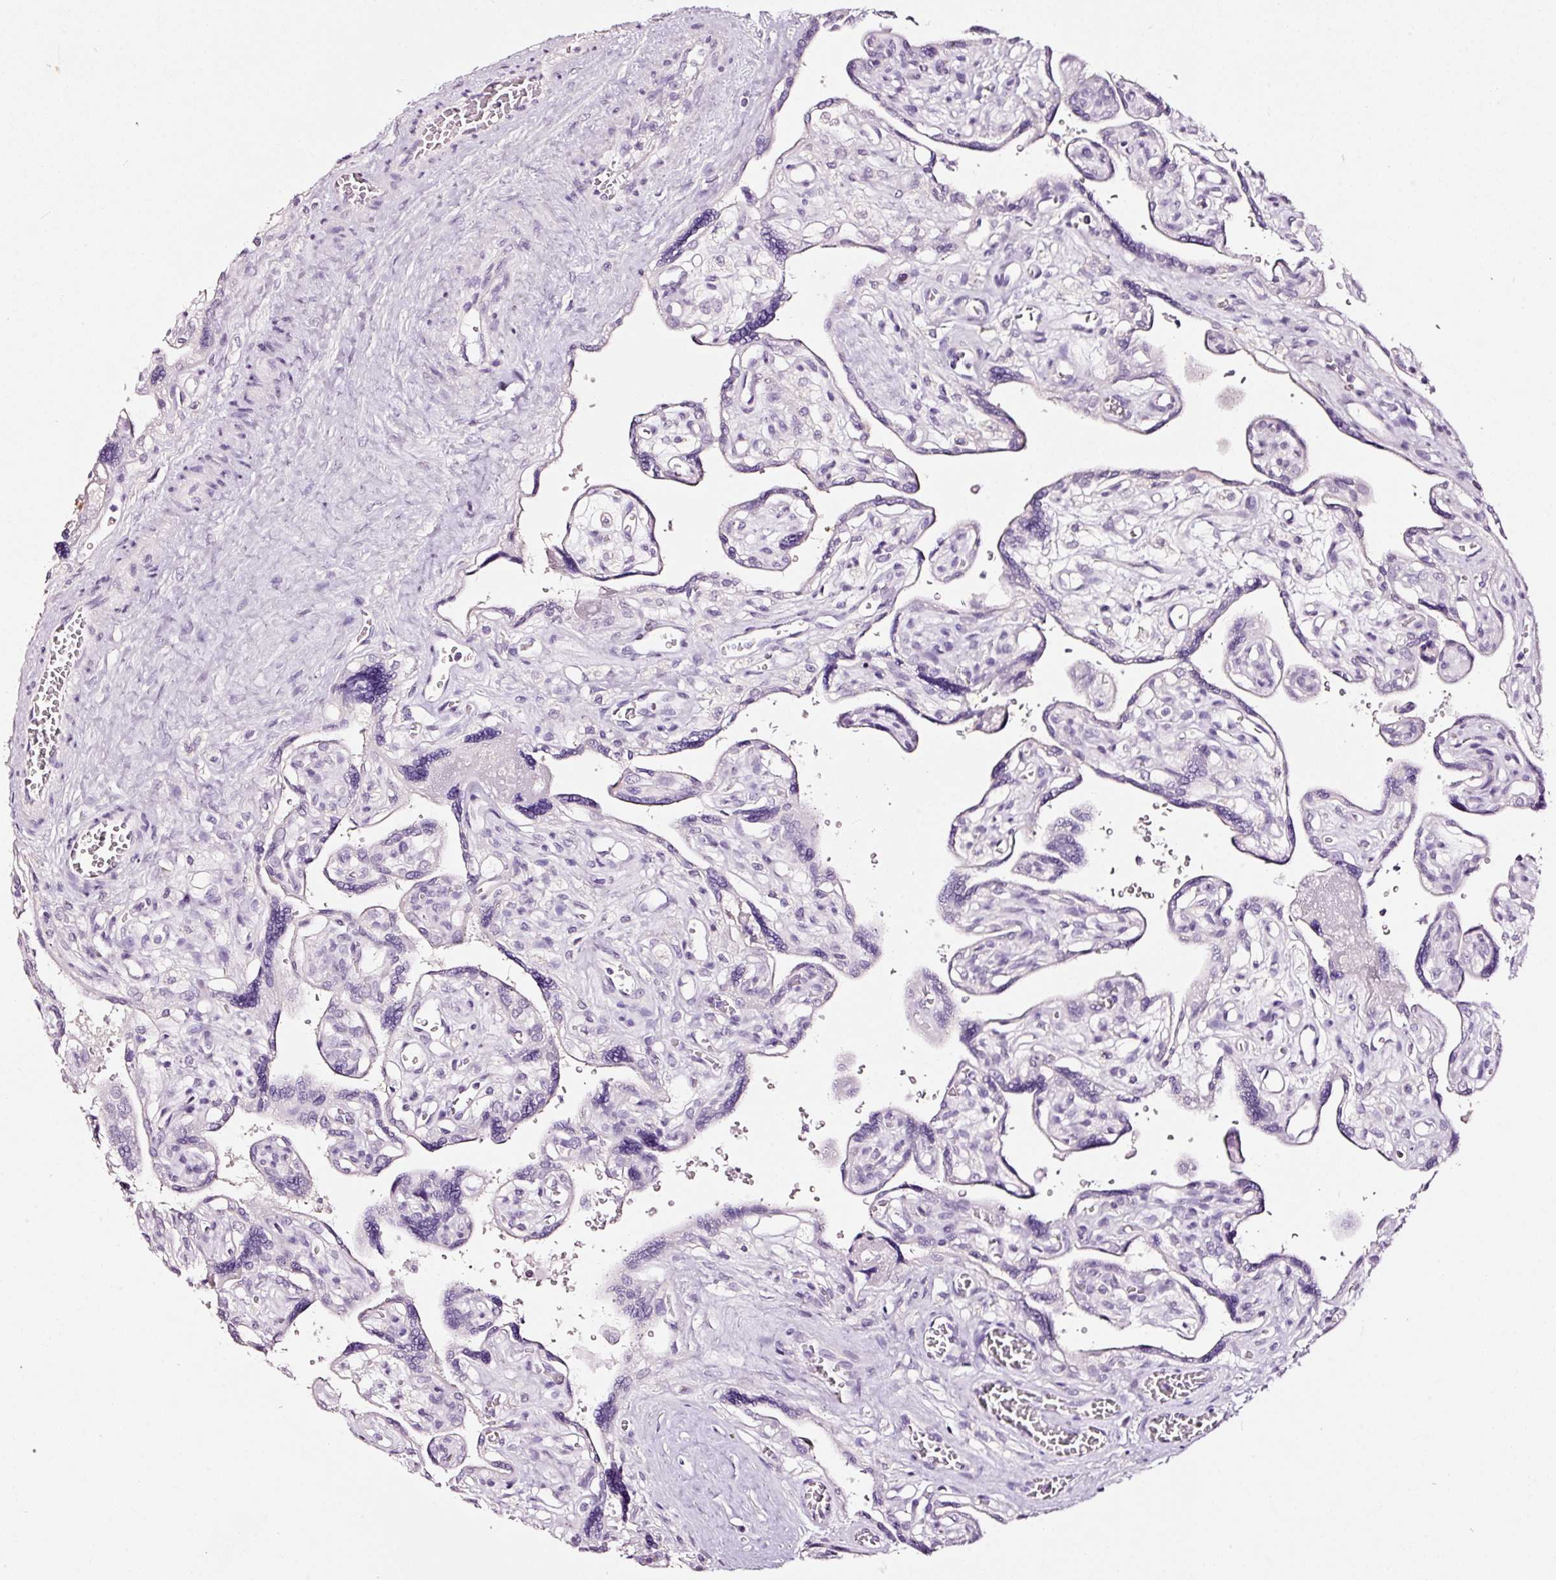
{"staining": {"intensity": "negative", "quantity": "none", "location": "none"}, "tissue": "placenta", "cell_type": "Trophoblastic cells", "image_type": "normal", "snomed": [{"axis": "morphology", "description": "Normal tissue, NOS"}, {"axis": "topography", "description": "Placenta"}], "caption": "Immunohistochemical staining of normal placenta reveals no significant expression in trophoblastic cells.", "gene": "LAMP3", "patient": {"sex": "female", "age": 39}}